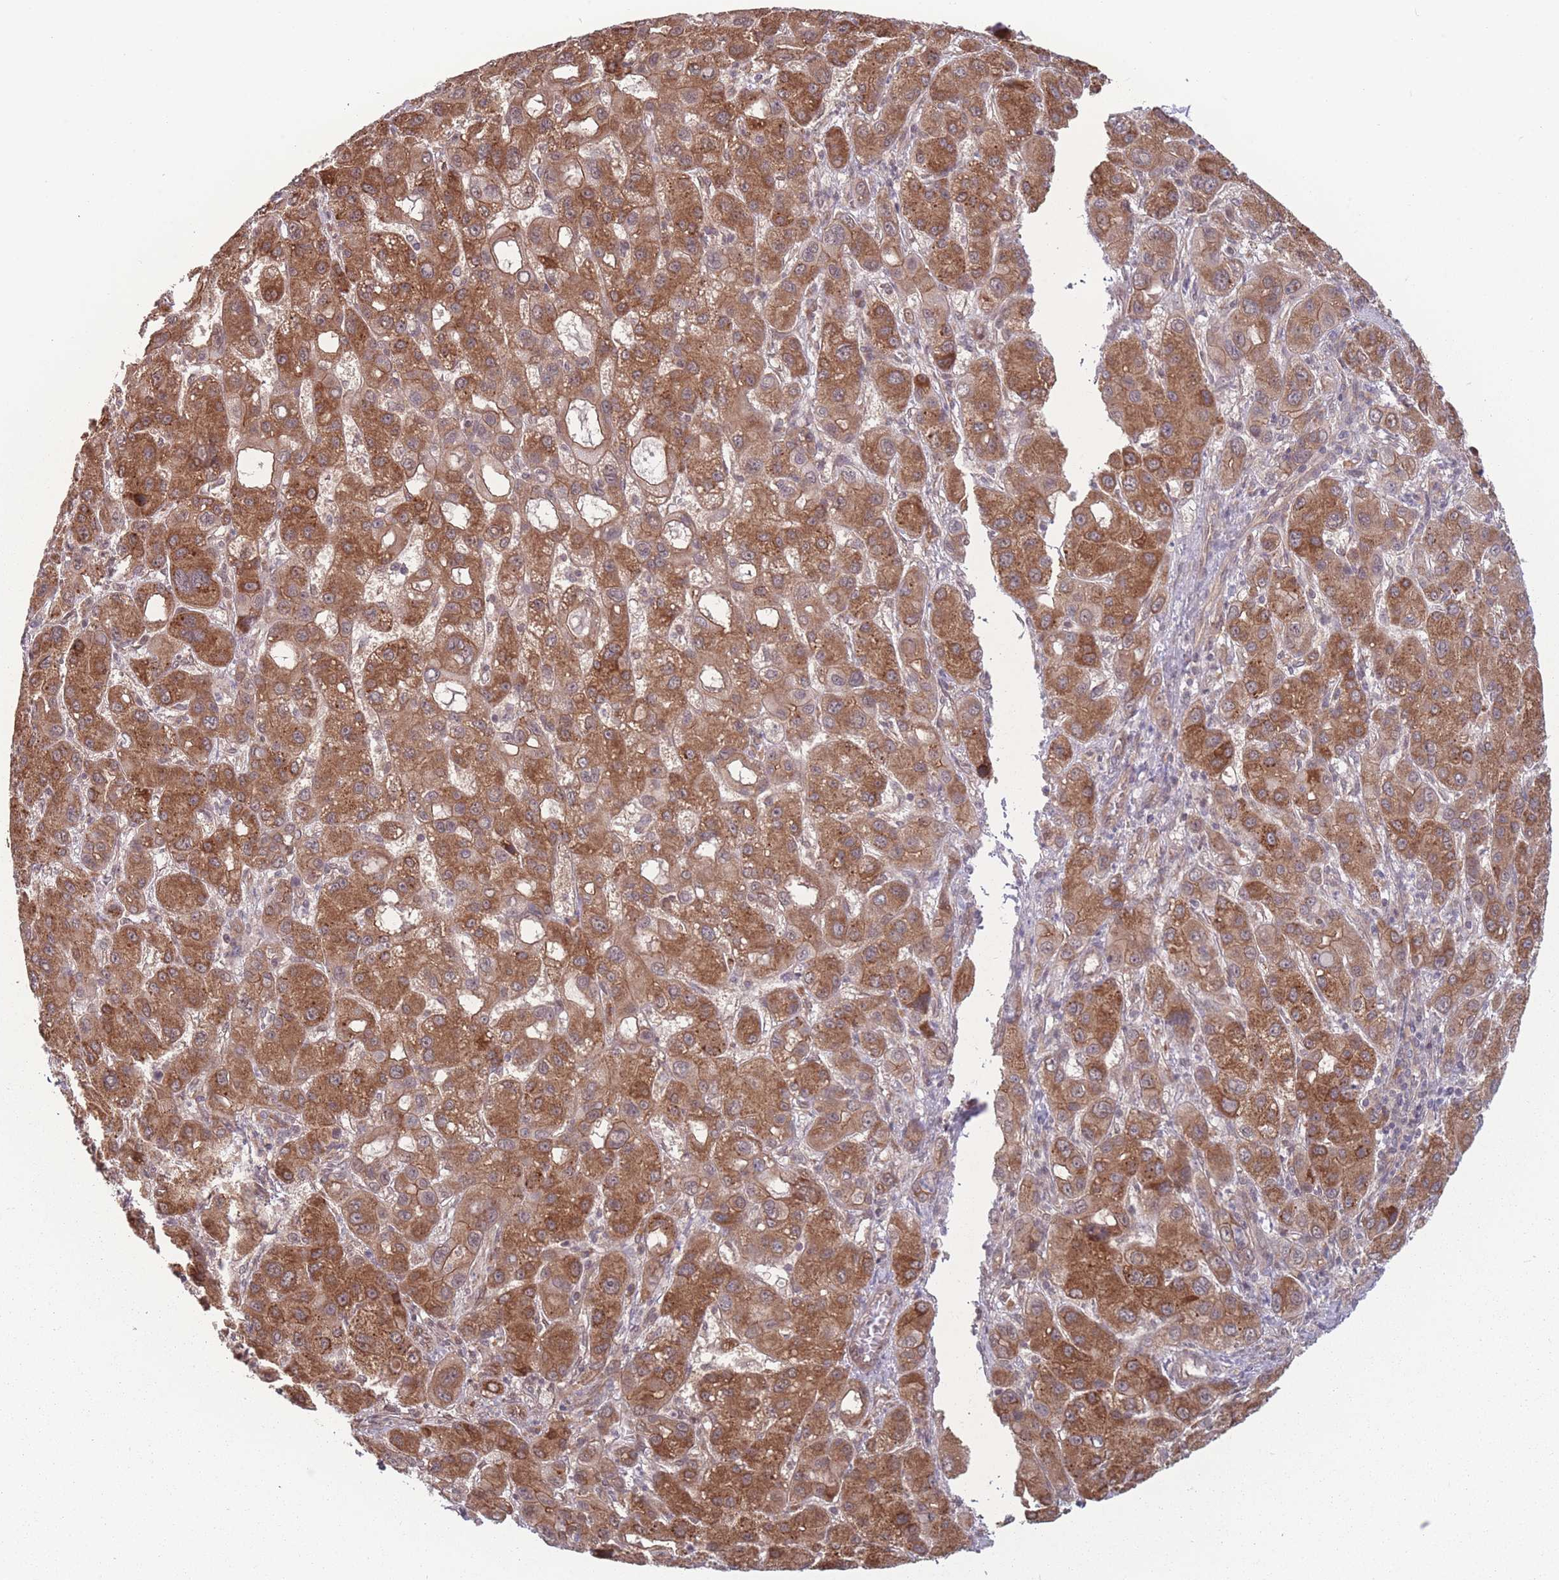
{"staining": {"intensity": "strong", "quantity": ">75%", "location": "cytoplasmic/membranous"}, "tissue": "liver cancer", "cell_type": "Tumor cells", "image_type": "cancer", "snomed": [{"axis": "morphology", "description": "Carcinoma, Hepatocellular, NOS"}, {"axis": "topography", "description": "Liver"}], "caption": "Immunohistochemical staining of liver cancer (hepatocellular carcinoma) demonstrates high levels of strong cytoplasmic/membranous protein expression in about >75% of tumor cells. The protein is shown in brown color, while the nuclei are stained blue.", "gene": "RPS18", "patient": {"sex": "male", "age": 55}}